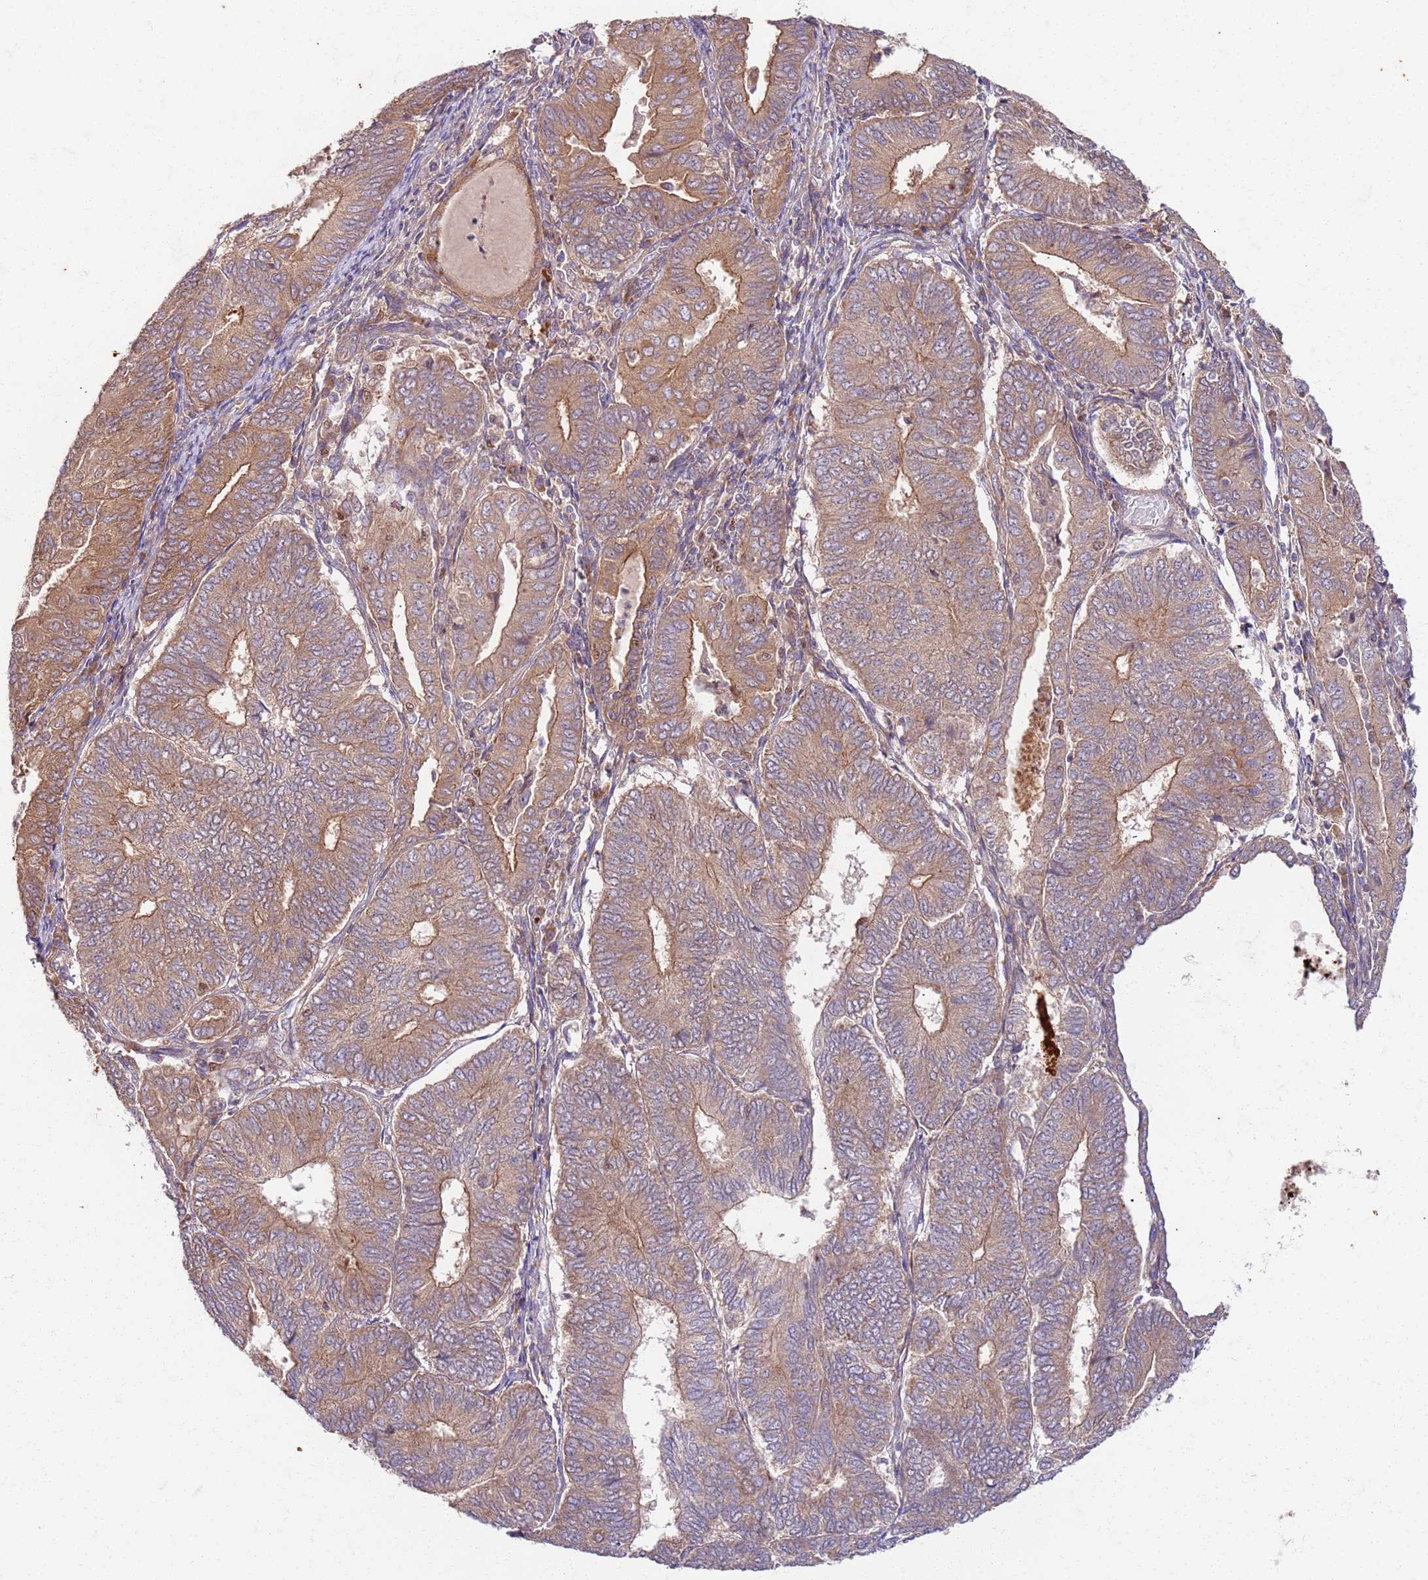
{"staining": {"intensity": "moderate", "quantity": ">75%", "location": "cytoplasmic/membranous"}, "tissue": "endometrial cancer", "cell_type": "Tumor cells", "image_type": "cancer", "snomed": [{"axis": "morphology", "description": "Adenocarcinoma, NOS"}, {"axis": "topography", "description": "Endometrium"}], "caption": "Protein expression analysis of human adenocarcinoma (endometrial) reveals moderate cytoplasmic/membranous expression in about >75% of tumor cells.", "gene": "OSBP", "patient": {"sex": "female", "age": 81}}